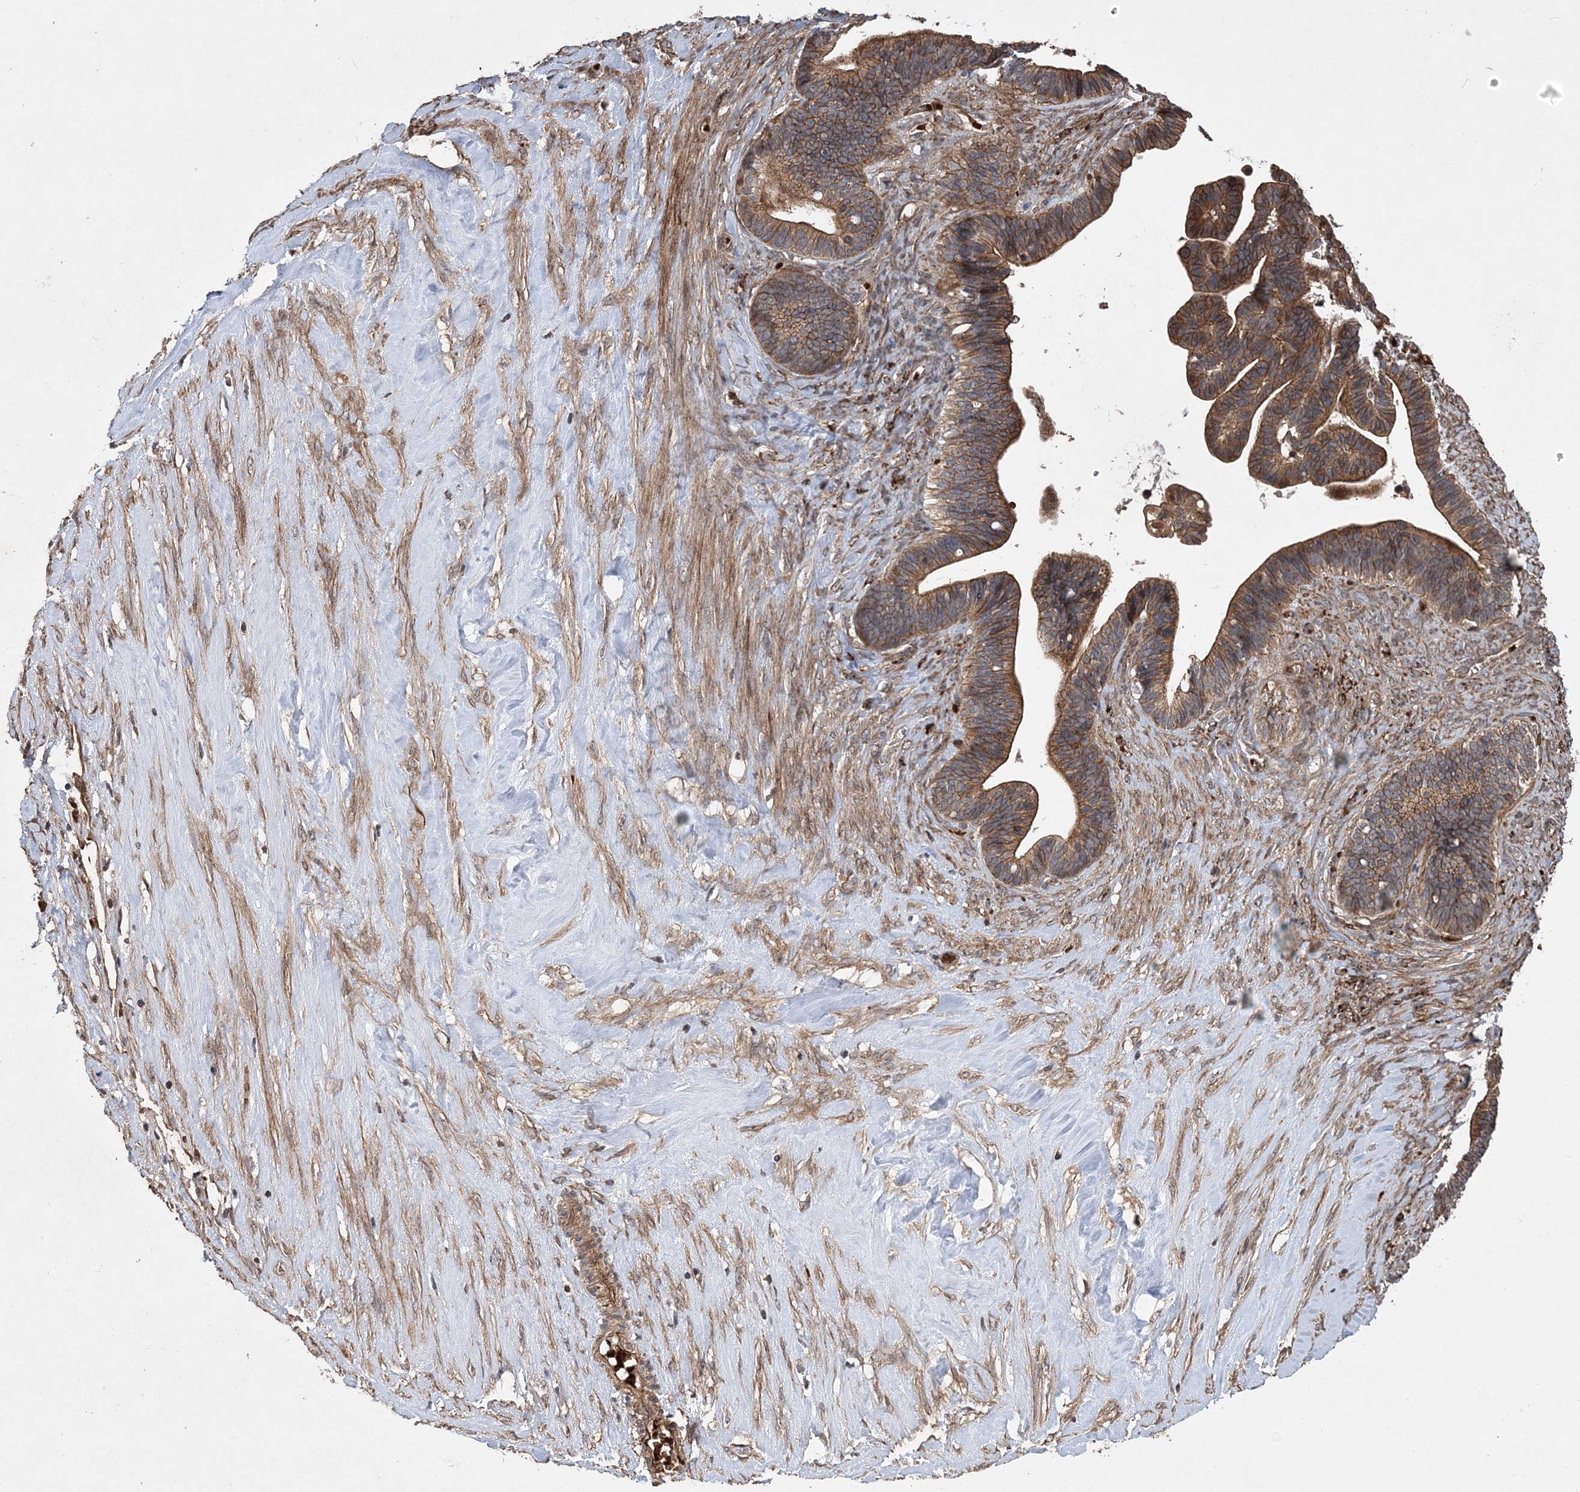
{"staining": {"intensity": "moderate", "quantity": ">75%", "location": "cytoplasmic/membranous"}, "tissue": "ovarian cancer", "cell_type": "Tumor cells", "image_type": "cancer", "snomed": [{"axis": "morphology", "description": "Cystadenocarcinoma, serous, NOS"}, {"axis": "topography", "description": "Ovary"}], "caption": "Human serous cystadenocarcinoma (ovarian) stained with a brown dye reveals moderate cytoplasmic/membranous positive positivity in approximately >75% of tumor cells.", "gene": "HYCC2", "patient": {"sex": "female", "age": 56}}